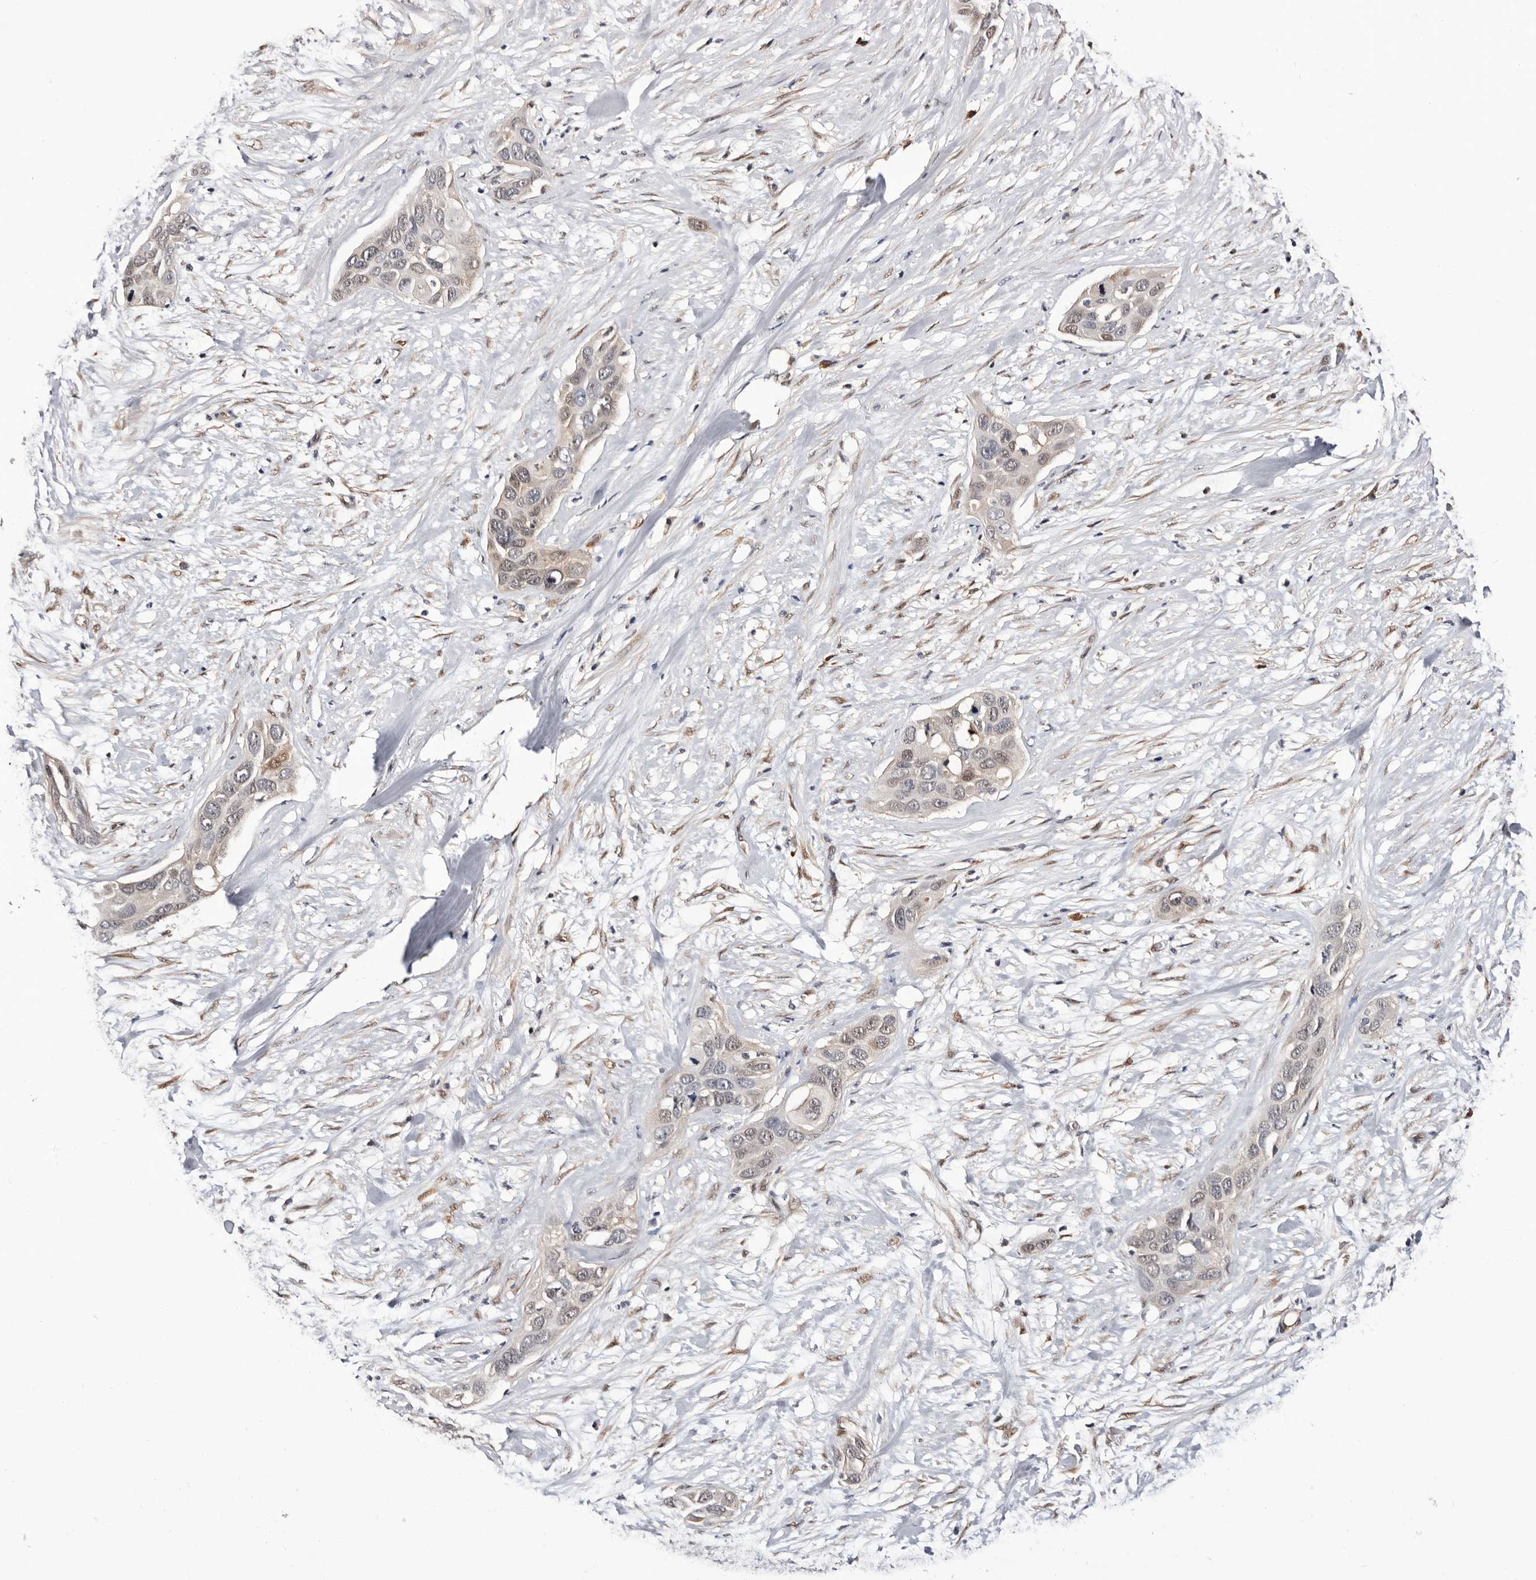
{"staining": {"intensity": "weak", "quantity": "<25%", "location": "nuclear"}, "tissue": "pancreatic cancer", "cell_type": "Tumor cells", "image_type": "cancer", "snomed": [{"axis": "morphology", "description": "Adenocarcinoma, NOS"}, {"axis": "topography", "description": "Pancreas"}], "caption": "Adenocarcinoma (pancreatic) stained for a protein using immunohistochemistry displays no positivity tumor cells.", "gene": "TP53I3", "patient": {"sex": "female", "age": 60}}